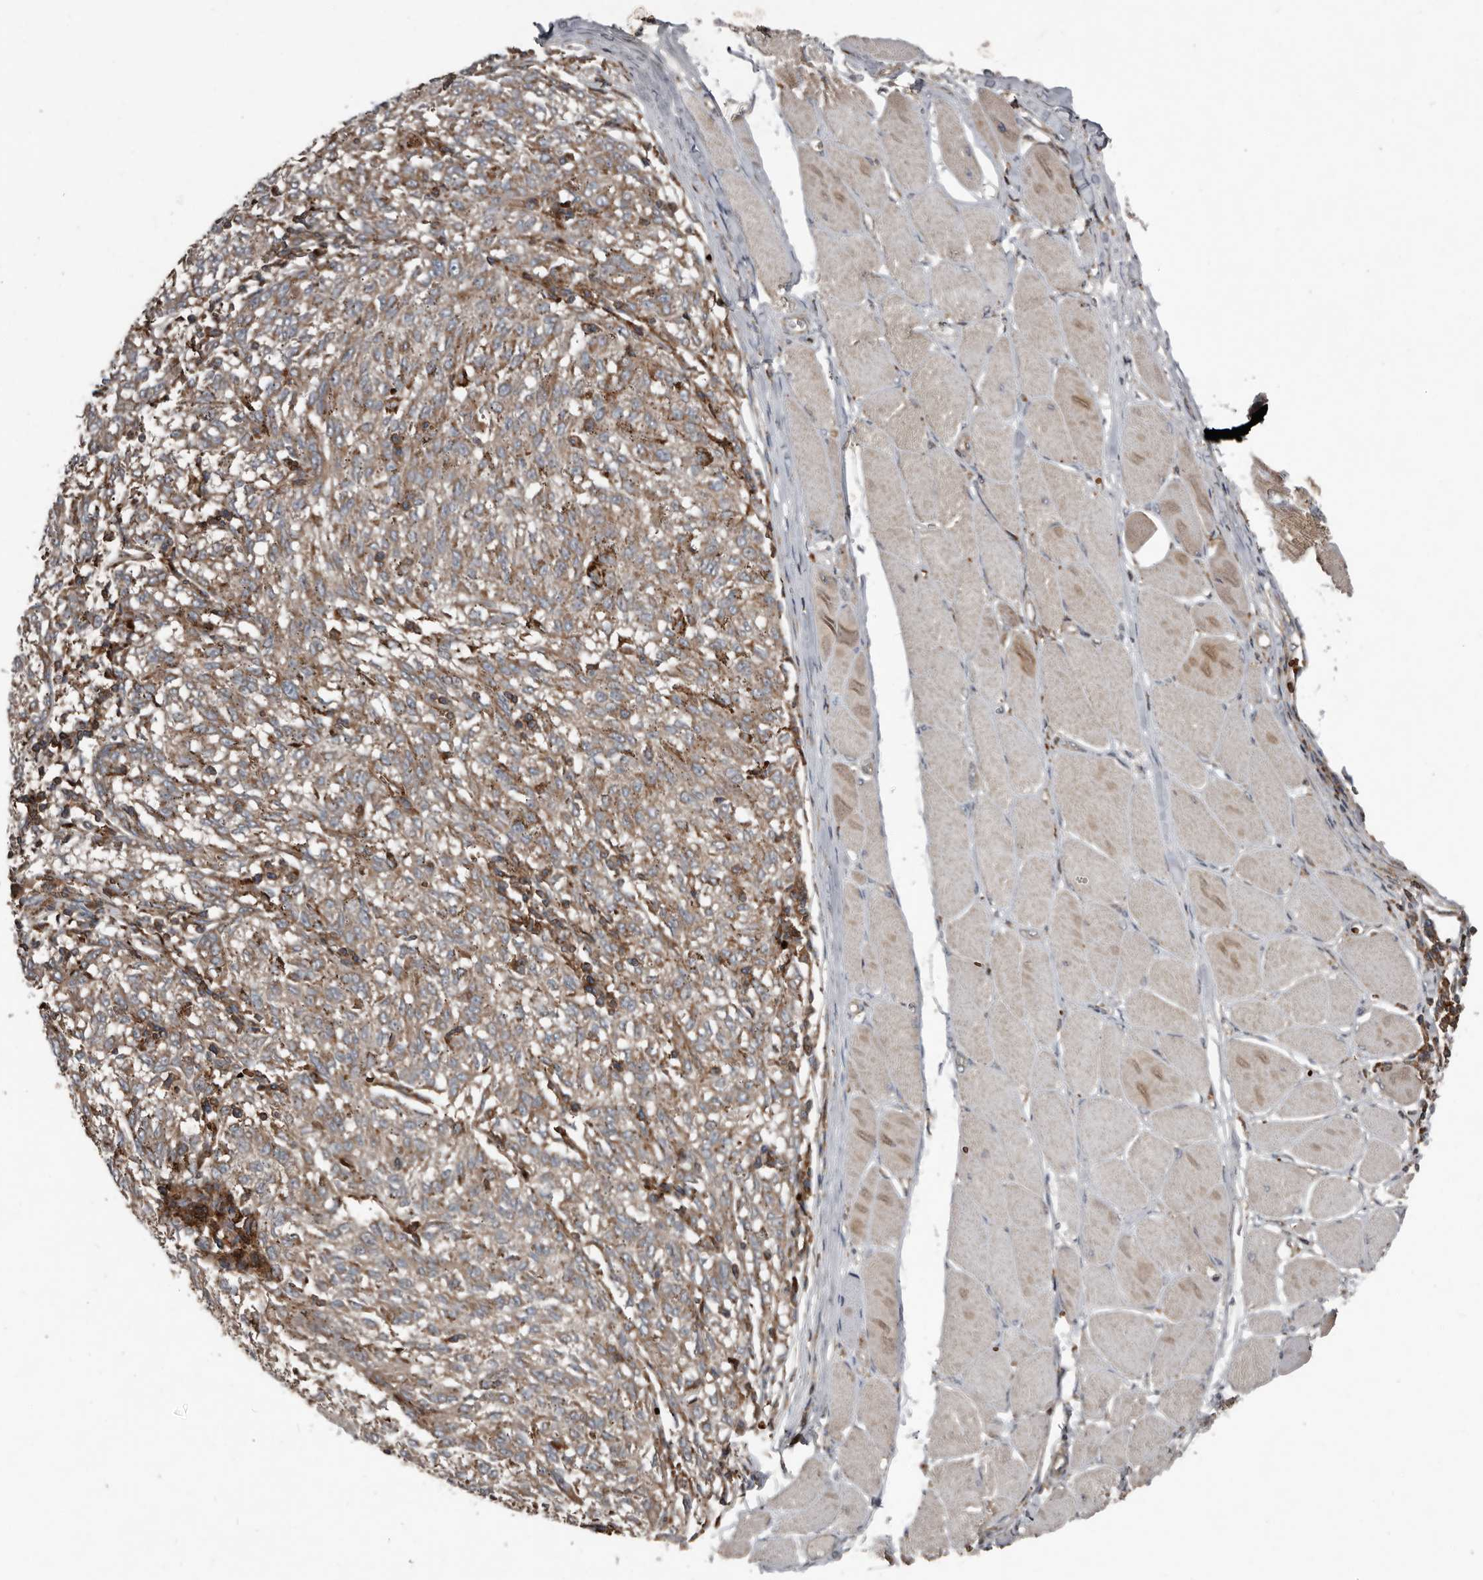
{"staining": {"intensity": "weak", "quantity": ">75%", "location": "cytoplasmic/membranous"}, "tissue": "melanoma", "cell_type": "Tumor cells", "image_type": "cancer", "snomed": [{"axis": "morphology", "description": "Malignant melanoma, NOS"}, {"axis": "topography", "description": "Skin"}], "caption": "This image displays immunohistochemistry staining of human malignant melanoma, with low weak cytoplasmic/membranous positivity in approximately >75% of tumor cells.", "gene": "FBXO31", "patient": {"sex": "female", "age": 72}}